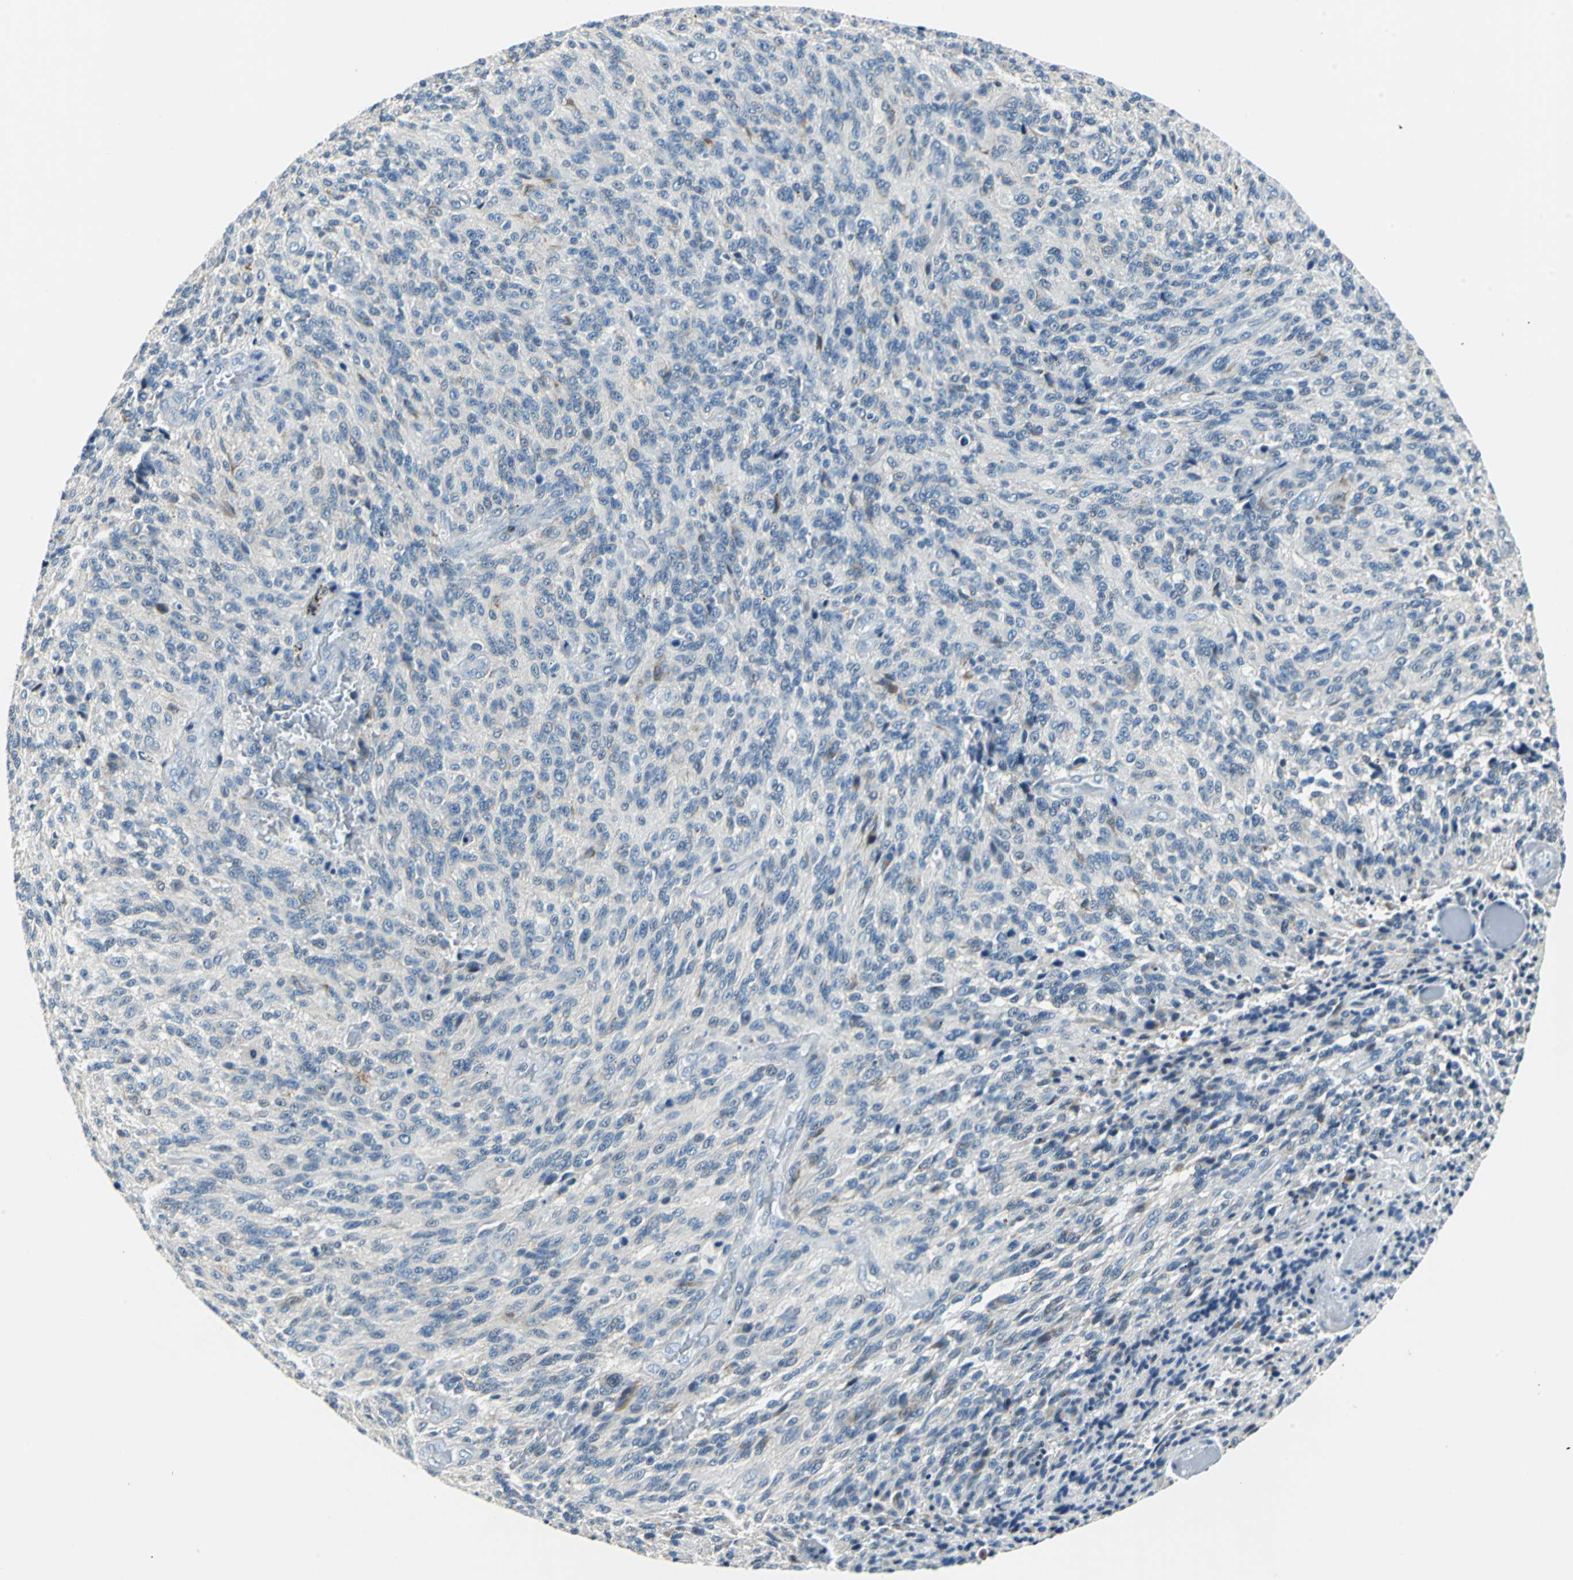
{"staining": {"intensity": "weak", "quantity": "<25%", "location": "cytoplasmic/membranous"}, "tissue": "glioma", "cell_type": "Tumor cells", "image_type": "cancer", "snomed": [{"axis": "morphology", "description": "Normal tissue, NOS"}, {"axis": "morphology", "description": "Glioma, malignant, High grade"}, {"axis": "topography", "description": "Cerebral cortex"}], "caption": "A high-resolution micrograph shows immunohistochemistry staining of malignant glioma (high-grade), which displays no significant staining in tumor cells.", "gene": "HCFC2", "patient": {"sex": "male", "age": 56}}